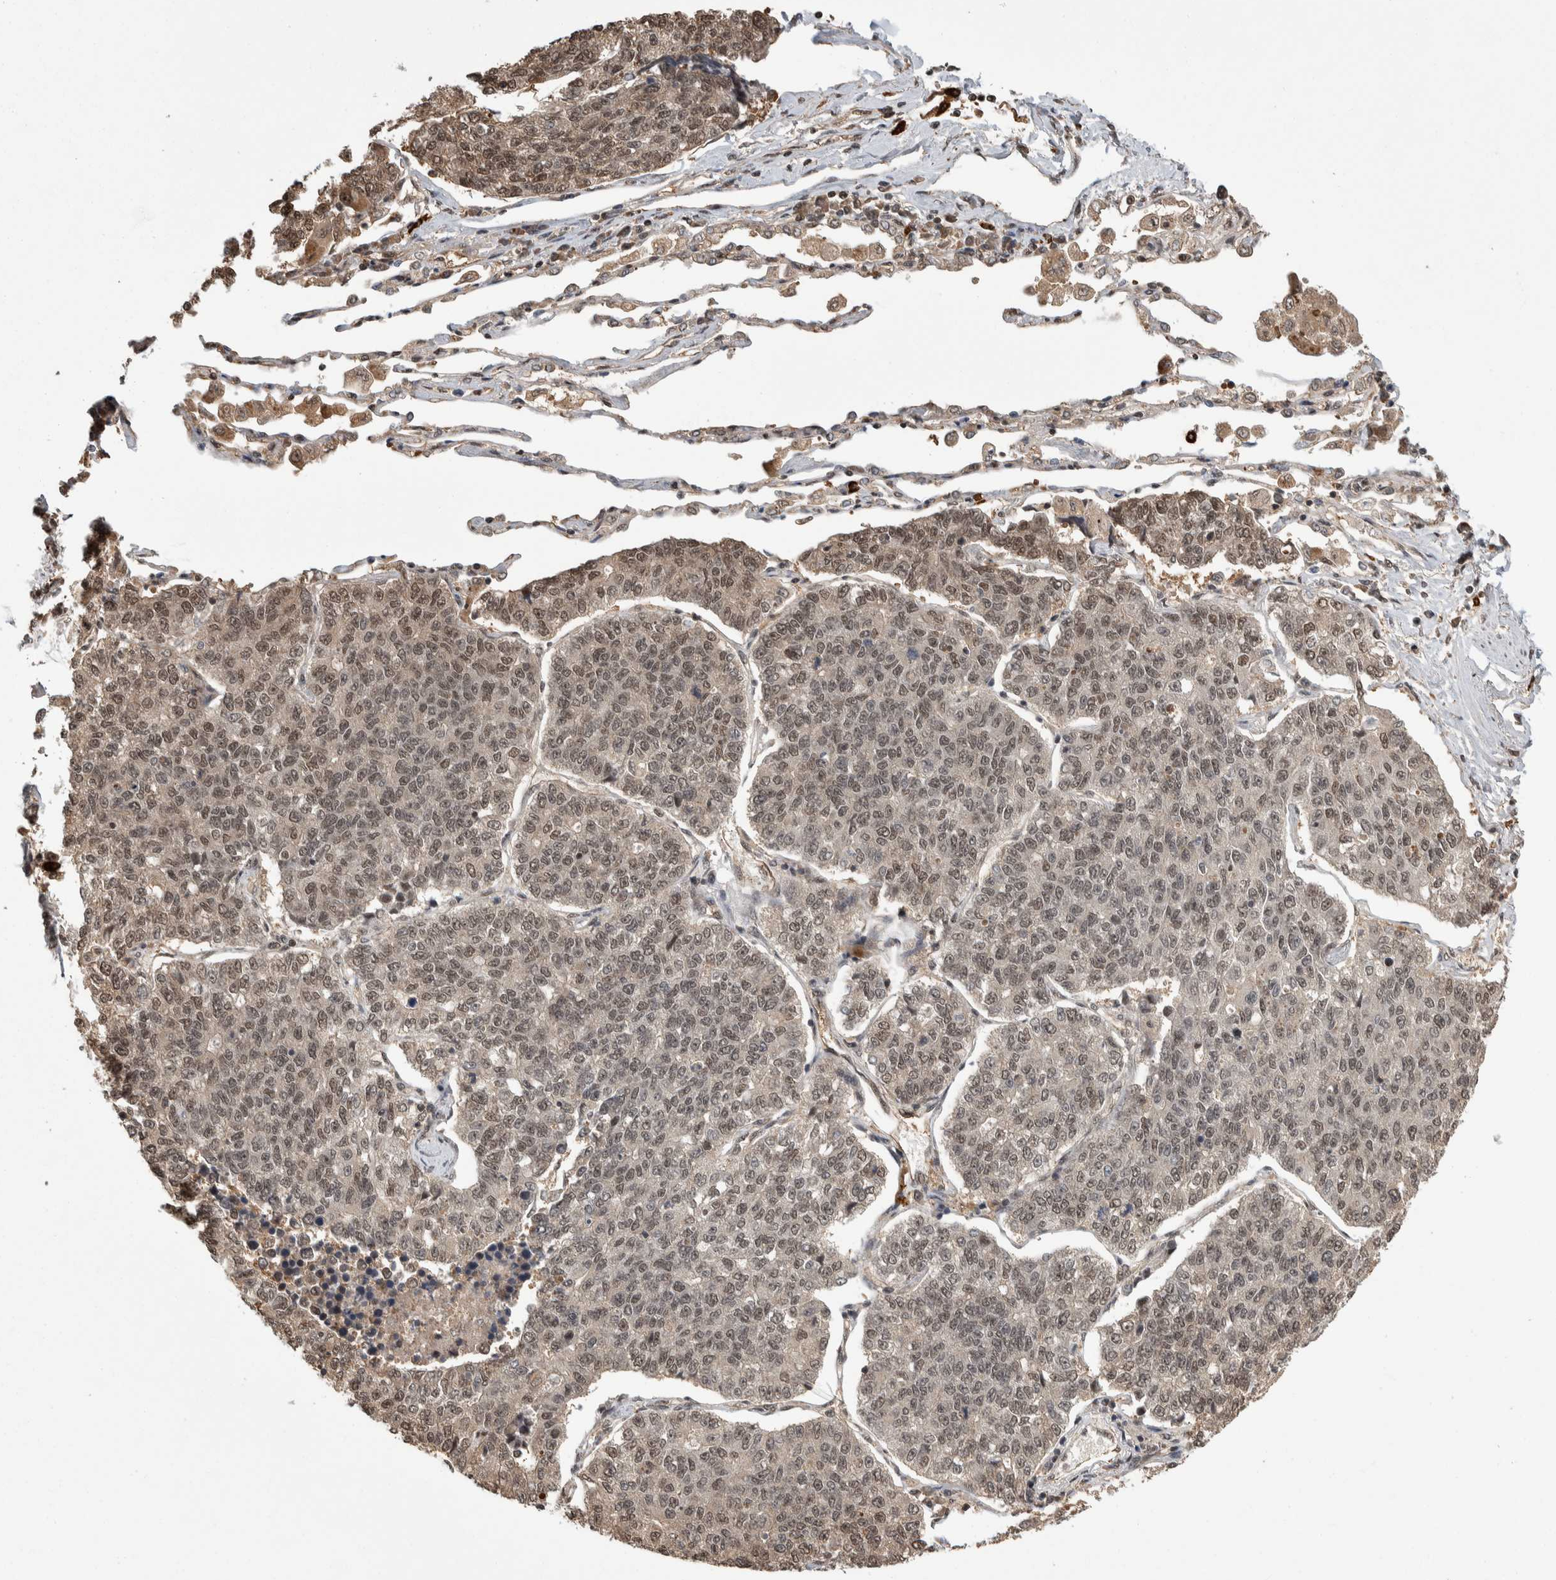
{"staining": {"intensity": "weak", "quantity": ">75%", "location": "nuclear"}, "tissue": "lung cancer", "cell_type": "Tumor cells", "image_type": "cancer", "snomed": [{"axis": "morphology", "description": "Adenocarcinoma, NOS"}, {"axis": "topography", "description": "Lung"}], "caption": "Protein analysis of lung cancer (adenocarcinoma) tissue demonstrates weak nuclear staining in about >75% of tumor cells.", "gene": "ZNF592", "patient": {"sex": "male", "age": 49}}